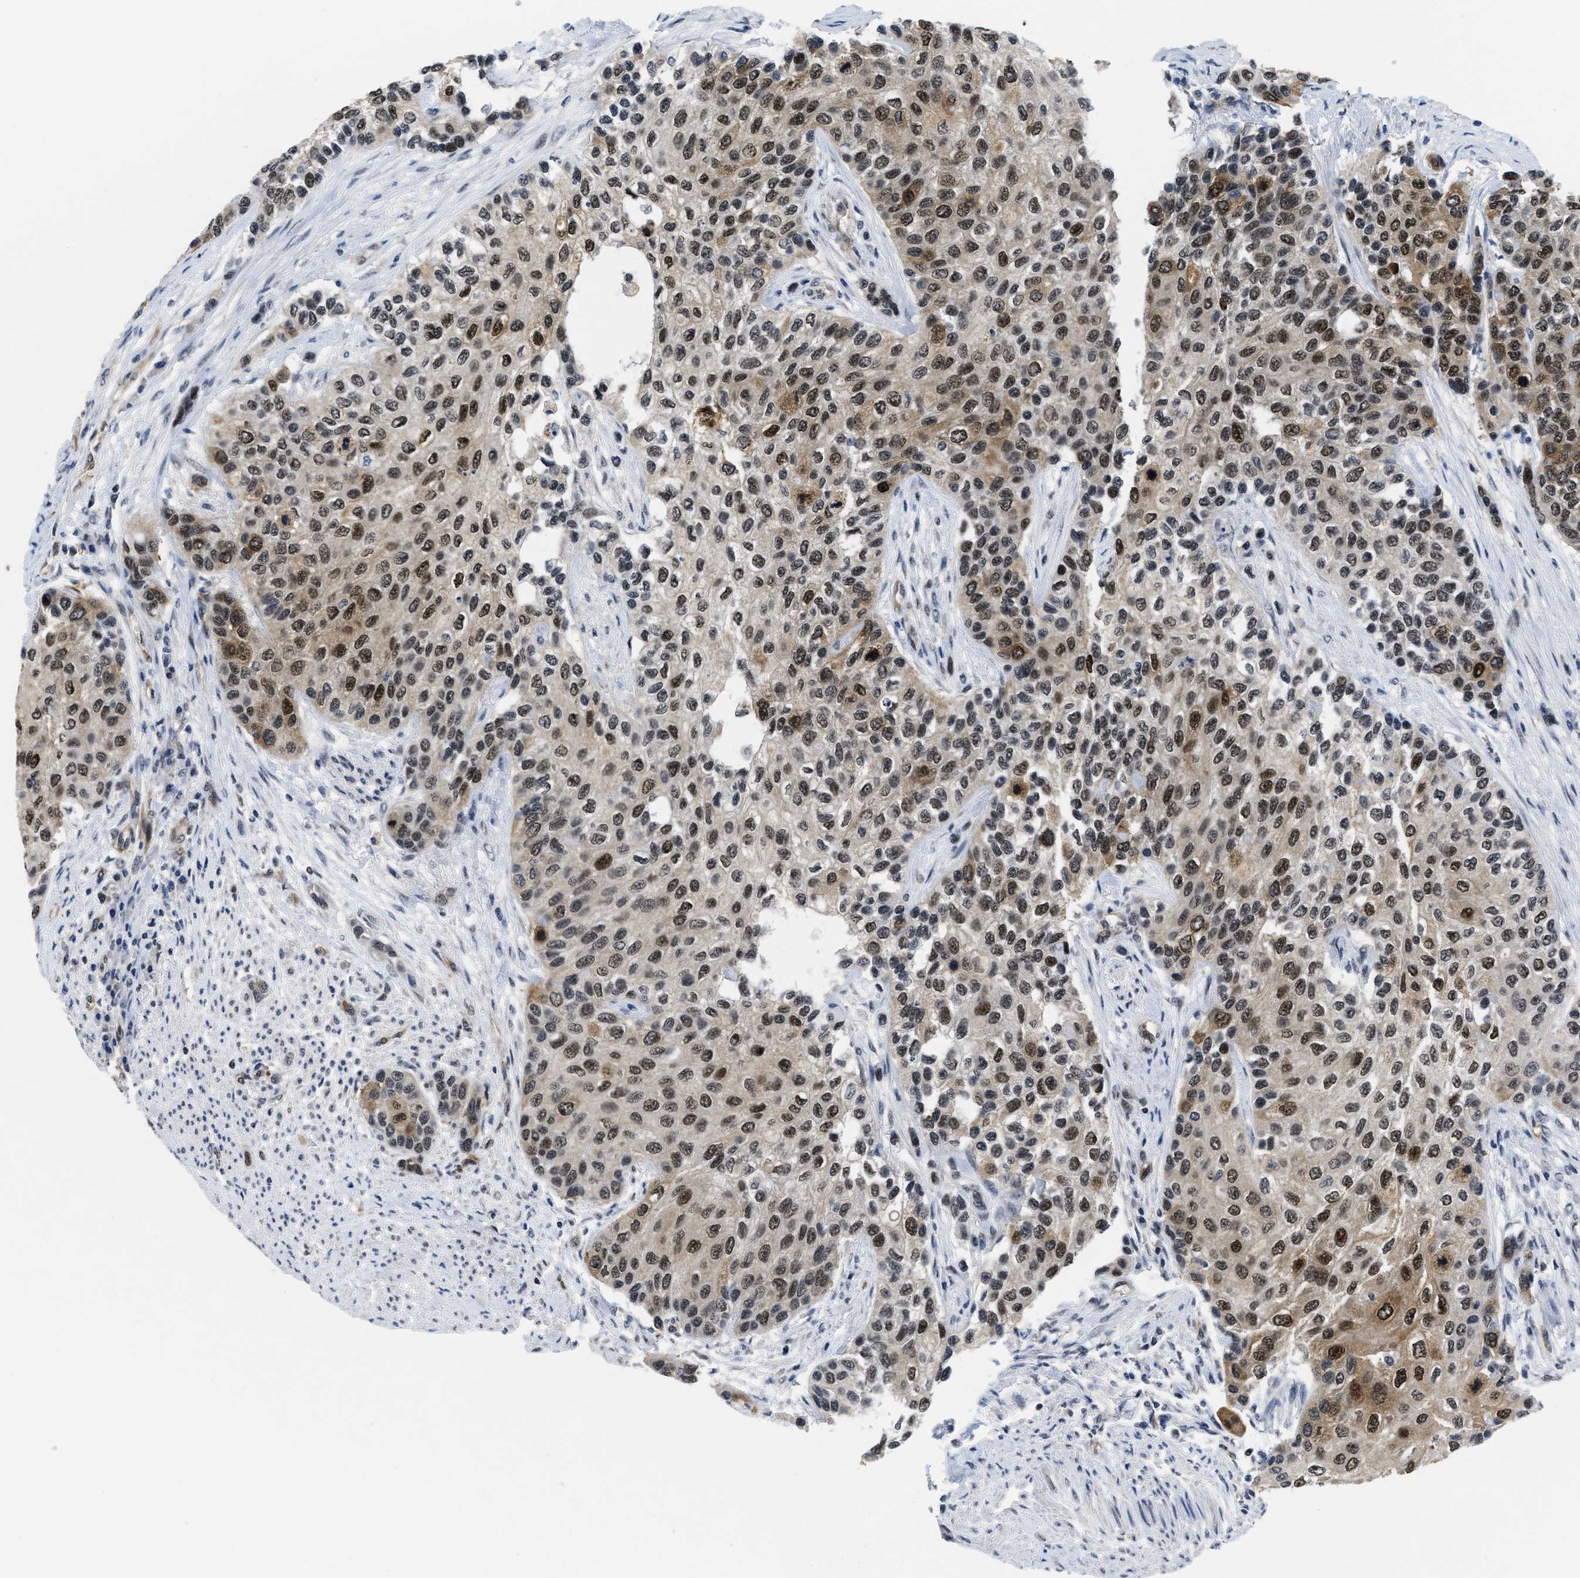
{"staining": {"intensity": "strong", "quantity": ">75%", "location": "cytoplasmic/membranous,nuclear"}, "tissue": "urothelial cancer", "cell_type": "Tumor cells", "image_type": "cancer", "snomed": [{"axis": "morphology", "description": "Urothelial carcinoma, High grade"}, {"axis": "topography", "description": "Urinary bladder"}], "caption": "Immunohistochemical staining of human urothelial carcinoma (high-grade) displays high levels of strong cytoplasmic/membranous and nuclear protein expression in about >75% of tumor cells.", "gene": "HIF1A", "patient": {"sex": "female", "age": 56}}